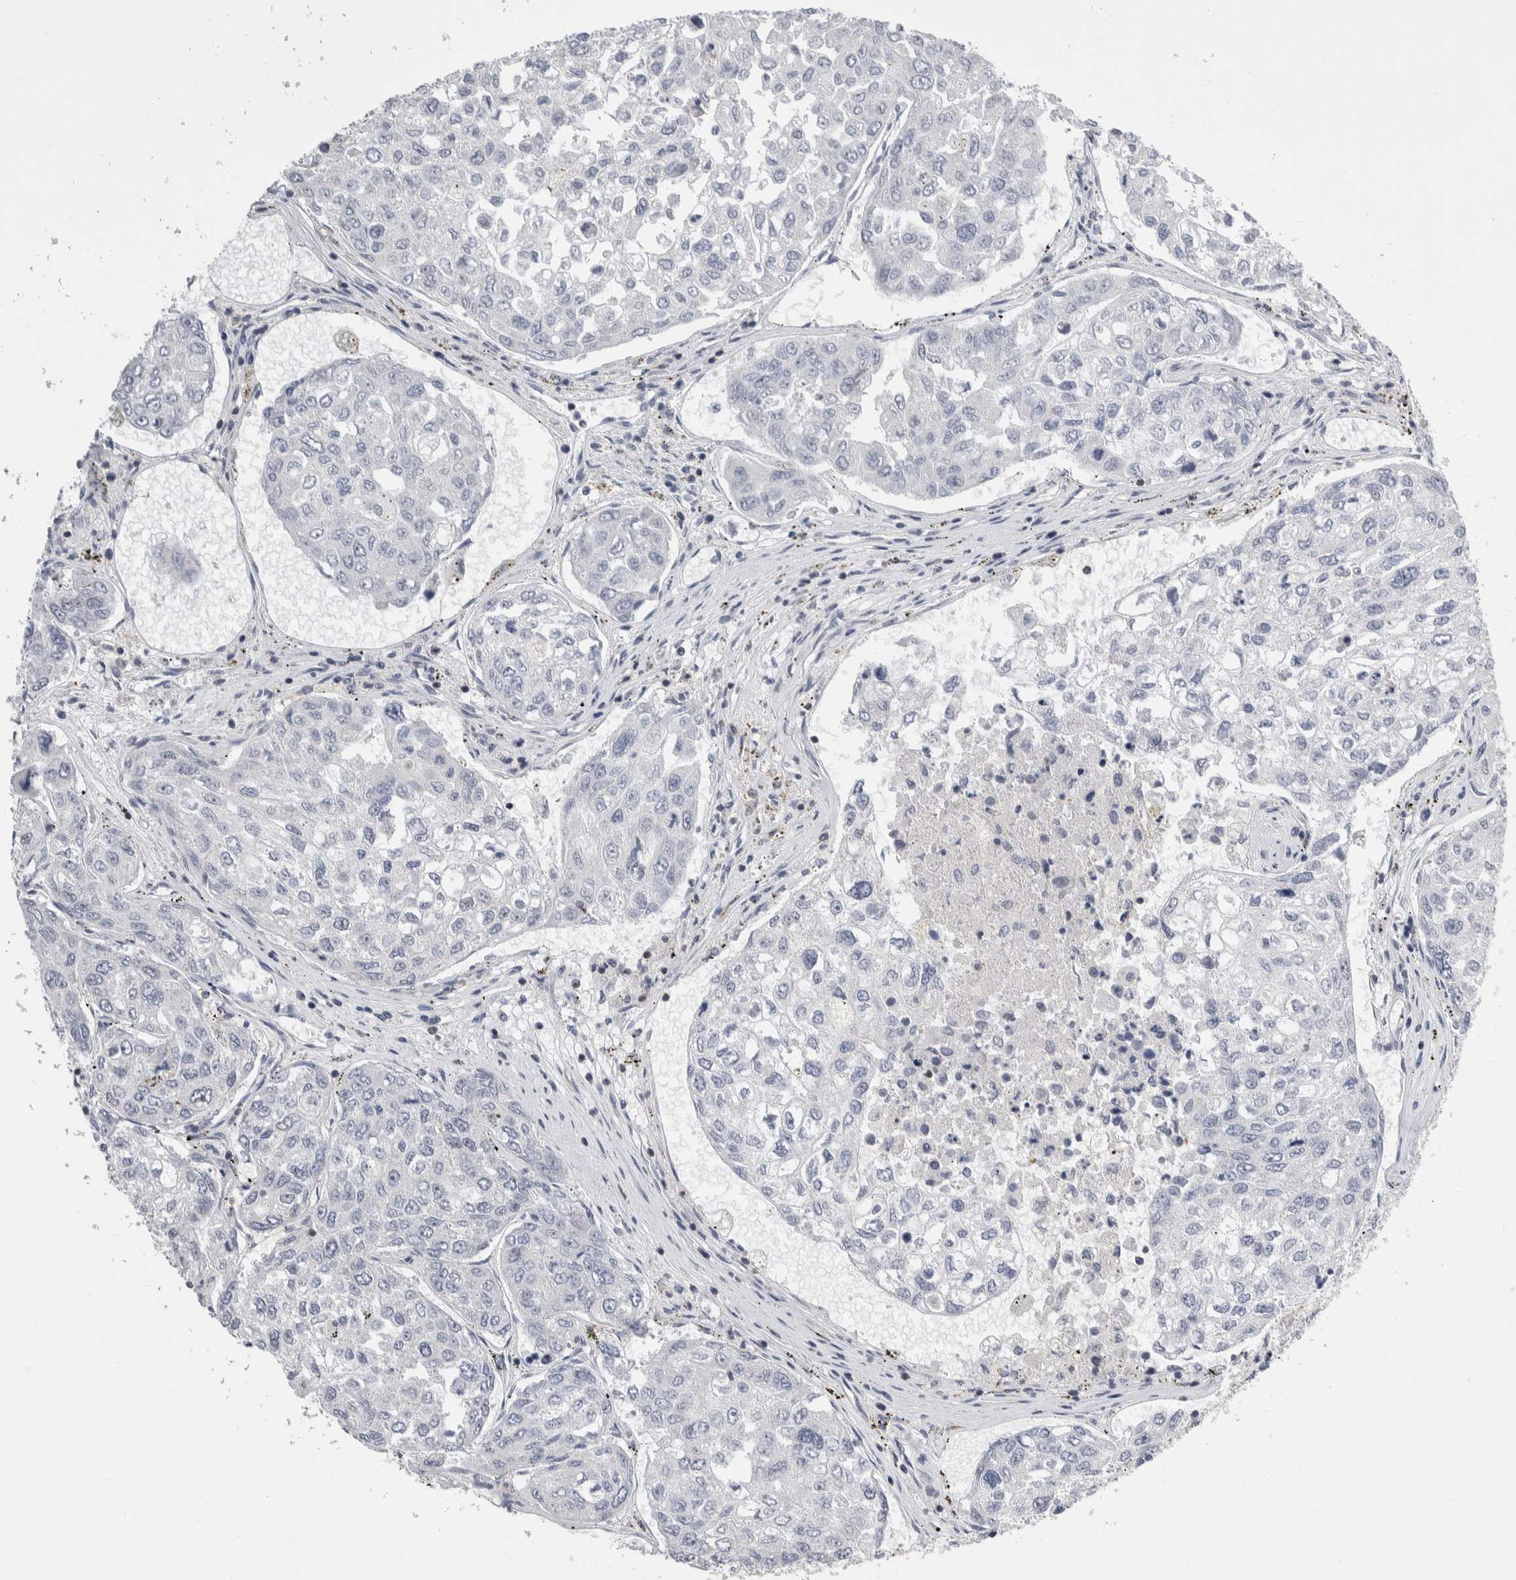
{"staining": {"intensity": "negative", "quantity": "none", "location": "none"}, "tissue": "urothelial cancer", "cell_type": "Tumor cells", "image_type": "cancer", "snomed": [{"axis": "morphology", "description": "Urothelial carcinoma, High grade"}, {"axis": "topography", "description": "Lymph node"}, {"axis": "topography", "description": "Urinary bladder"}], "caption": "DAB (3,3'-diaminobenzidine) immunohistochemical staining of human urothelial cancer shows no significant positivity in tumor cells.", "gene": "CEP295NL", "patient": {"sex": "male", "age": 51}}